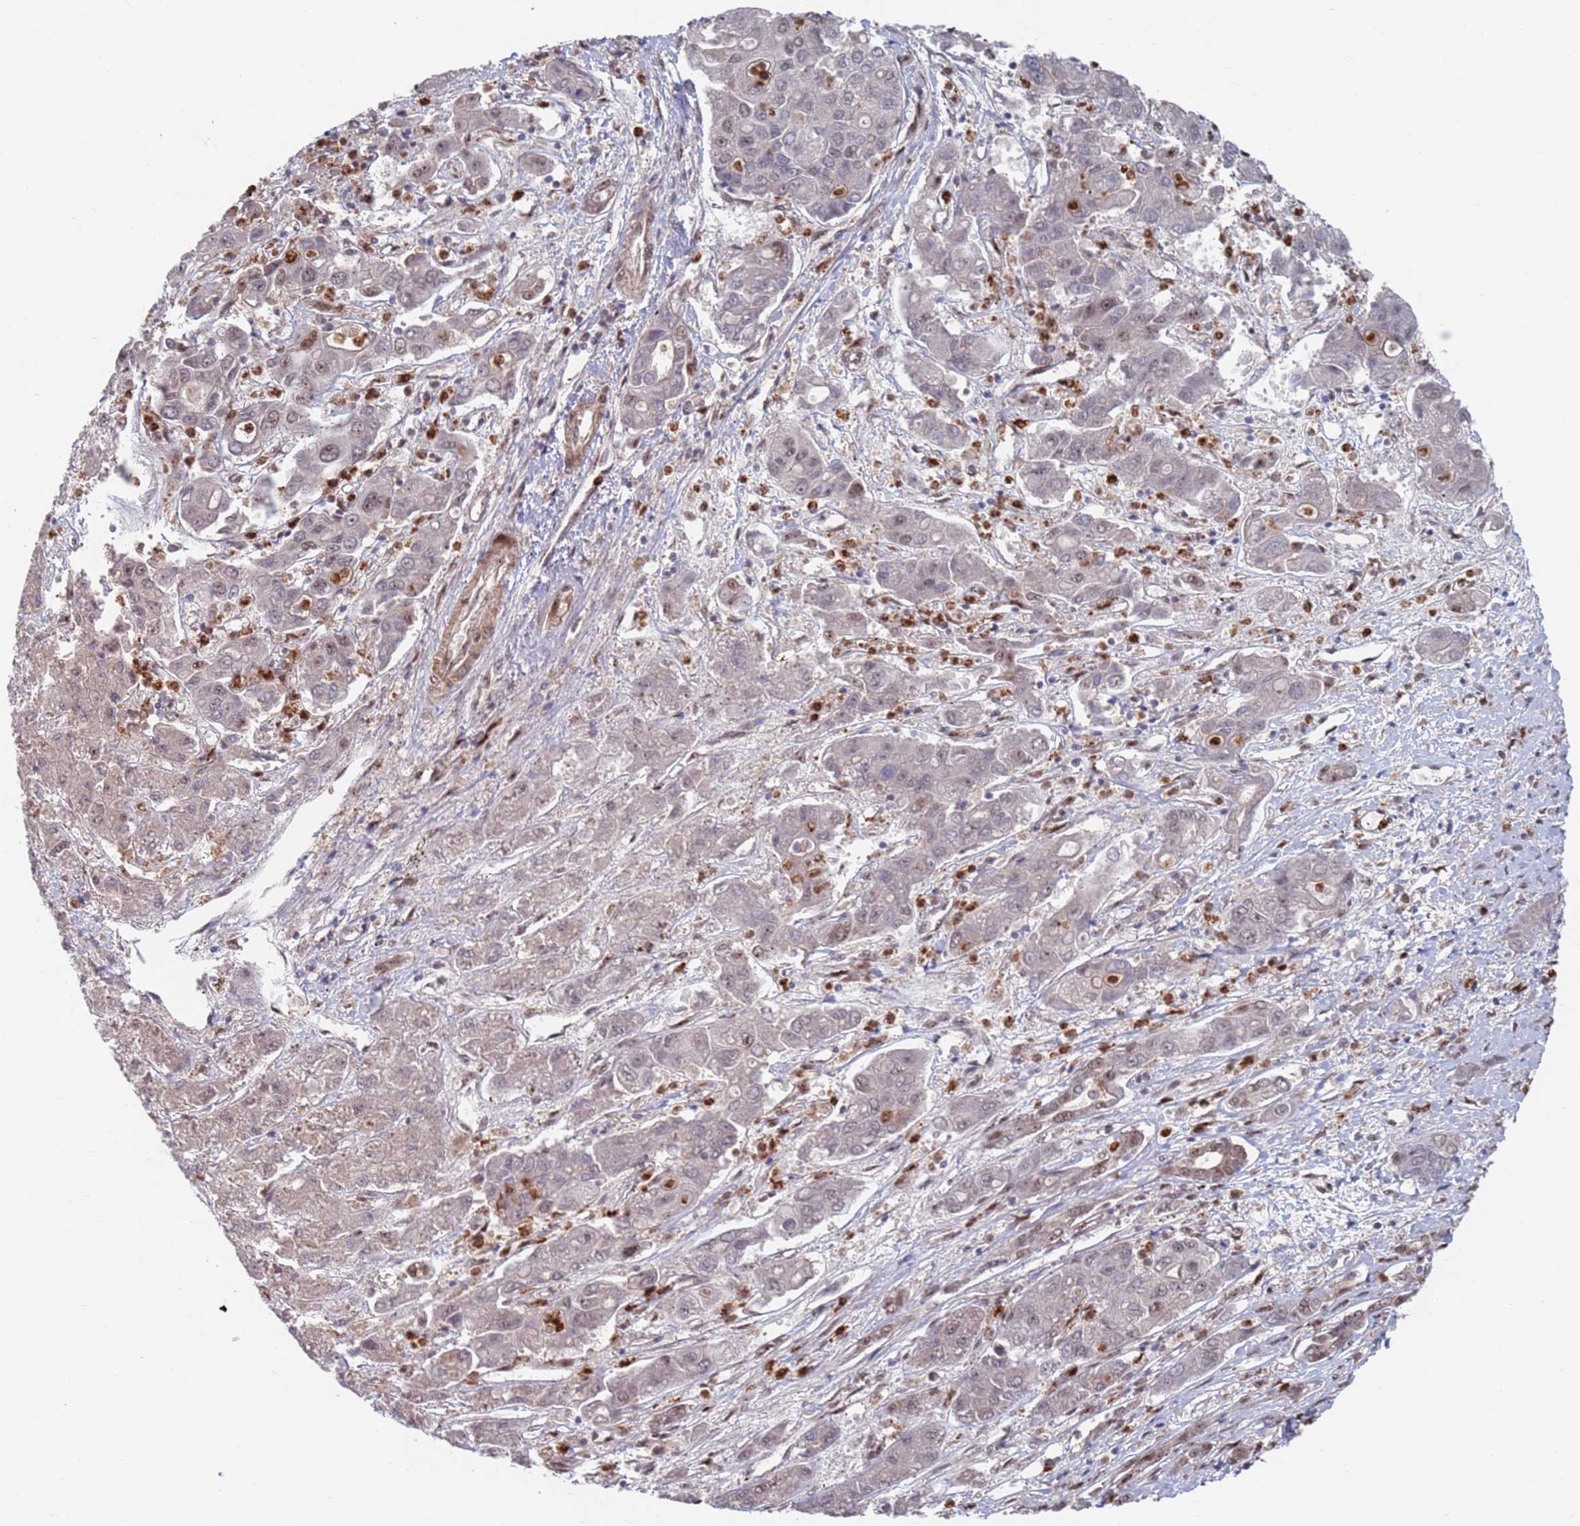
{"staining": {"intensity": "weak", "quantity": "<25%", "location": "nuclear"}, "tissue": "liver cancer", "cell_type": "Tumor cells", "image_type": "cancer", "snomed": [{"axis": "morphology", "description": "Cholangiocarcinoma"}, {"axis": "topography", "description": "Liver"}], "caption": "High magnification brightfield microscopy of liver cancer stained with DAB (brown) and counterstained with hematoxylin (blue): tumor cells show no significant positivity.", "gene": "RPP25", "patient": {"sex": "male", "age": 67}}